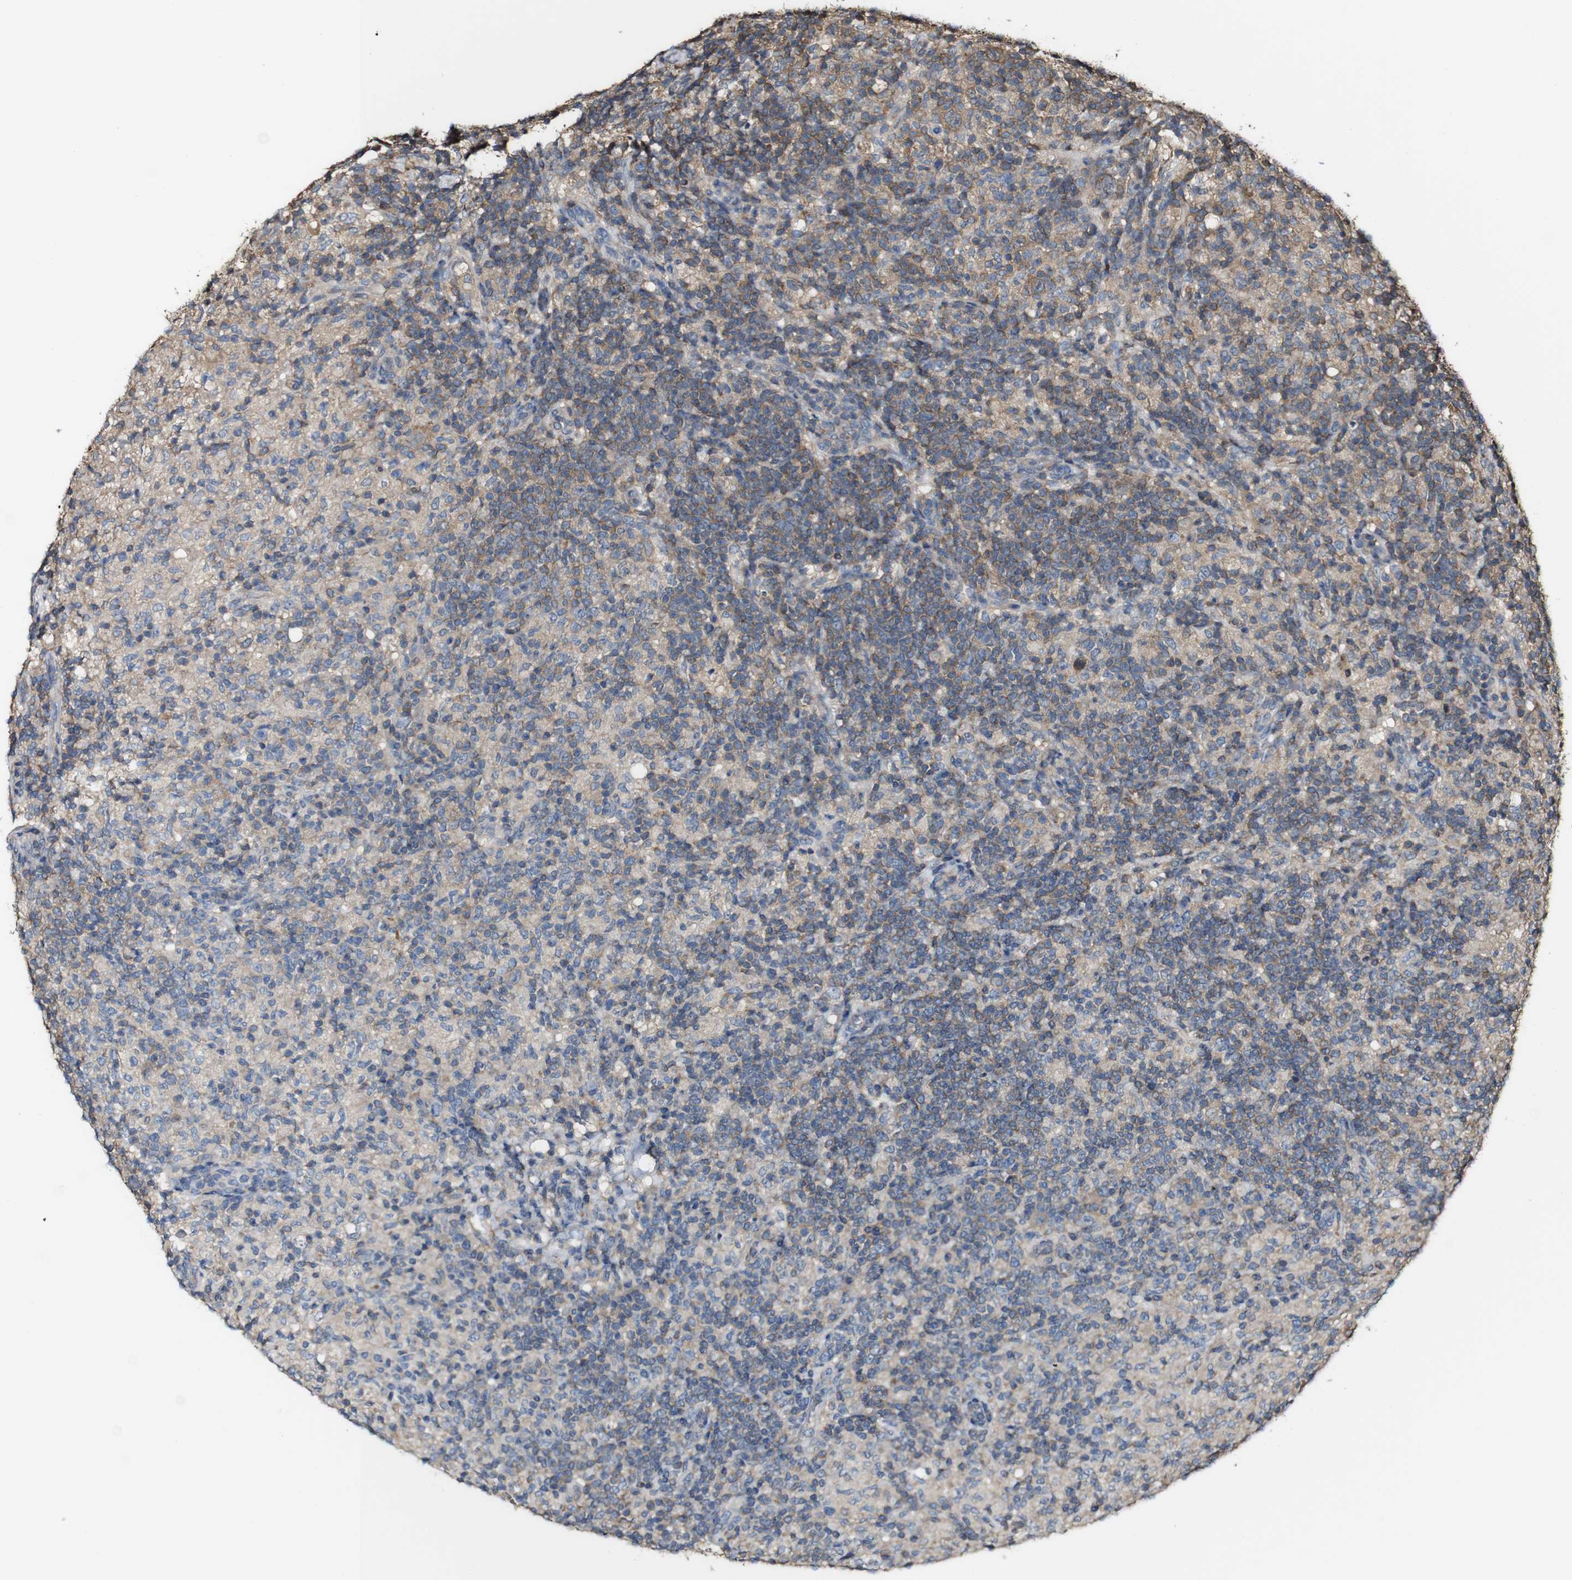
{"staining": {"intensity": "moderate", "quantity": ">75%", "location": "cytoplasmic/membranous"}, "tissue": "lymphoma", "cell_type": "Tumor cells", "image_type": "cancer", "snomed": [{"axis": "morphology", "description": "Hodgkin's disease, NOS"}, {"axis": "topography", "description": "Lymph node"}], "caption": "A brown stain labels moderate cytoplasmic/membranous positivity of a protein in human Hodgkin's disease tumor cells.", "gene": "PTPRR", "patient": {"sex": "male", "age": 70}}